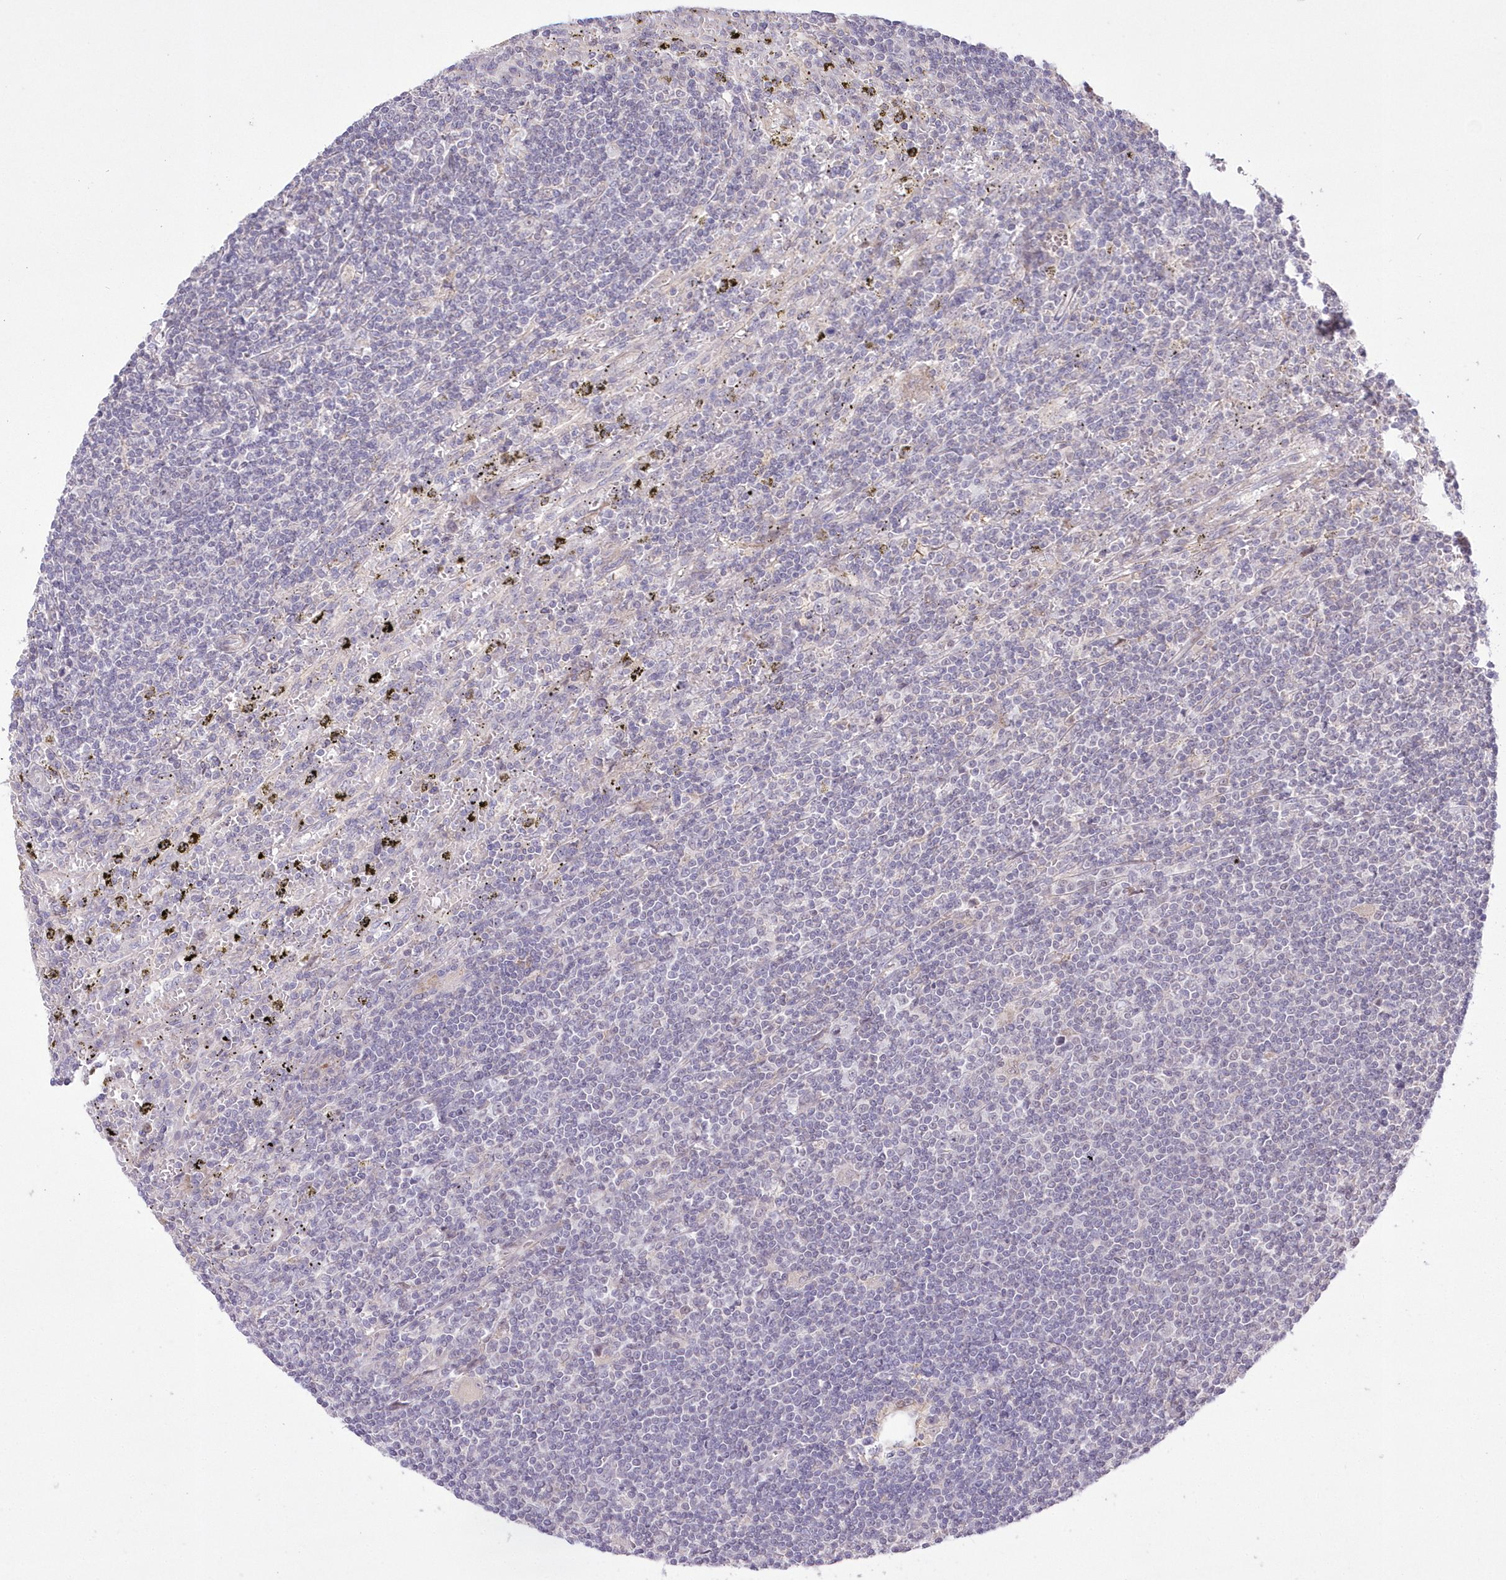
{"staining": {"intensity": "negative", "quantity": "none", "location": "none"}, "tissue": "lymphoma", "cell_type": "Tumor cells", "image_type": "cancer", "snomed": [{"axis": "morphology", "description": "Malignant lymphoma, non-Hodgkin's type, Low grade"}, {"axis": "topography", "description": "Spleen"}], "caption": "Tumor cells are negative for protein expression in human malignant lymphoma, non-Hodgkin's type (low-grade).", "gene": "FAM241B", "patient": {"sex": "male", "age": 76}}